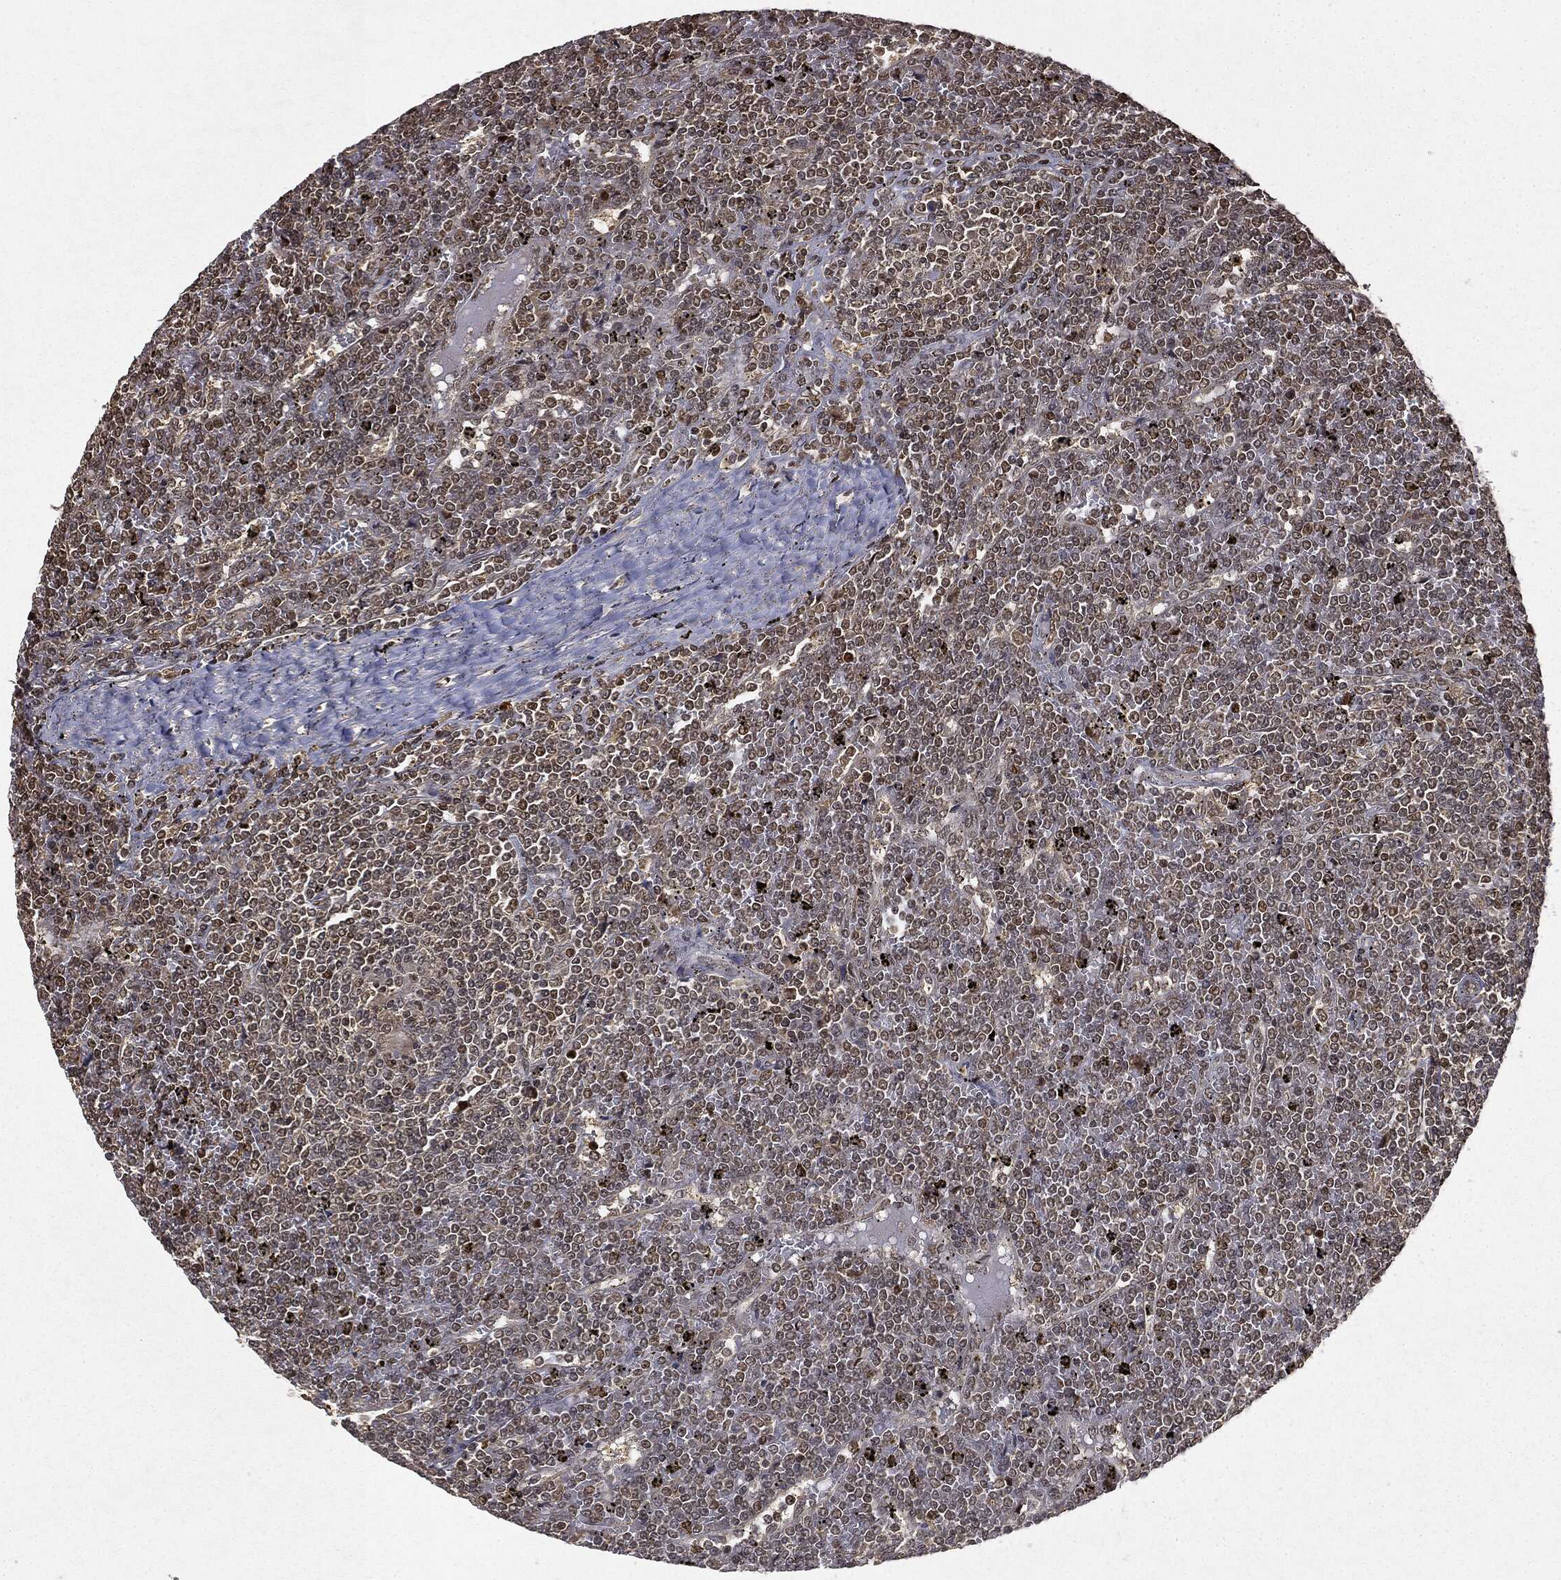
{"staining": {"intensity": "weak", "quantity": "25%-75%", "location": "nuclear"}, "tissue": "lymphoma", "cell_type": "Tumor cells", "image_type": "cancer", "snomed": [{"axis": "morphology", "description": "Malignant lymphoma, non-Hodgkin's type, Low grade"}, {"axis": "topography", "description": "Spleen"}], "caption": "Weak nuclear staining for a protein is appreciated in about 25%-75% of tumor cells of lymphoma using immunohistochemistry (IHC).", "gene": "ZNHIT6", "patient": {"sex": "female", "age": 19}}